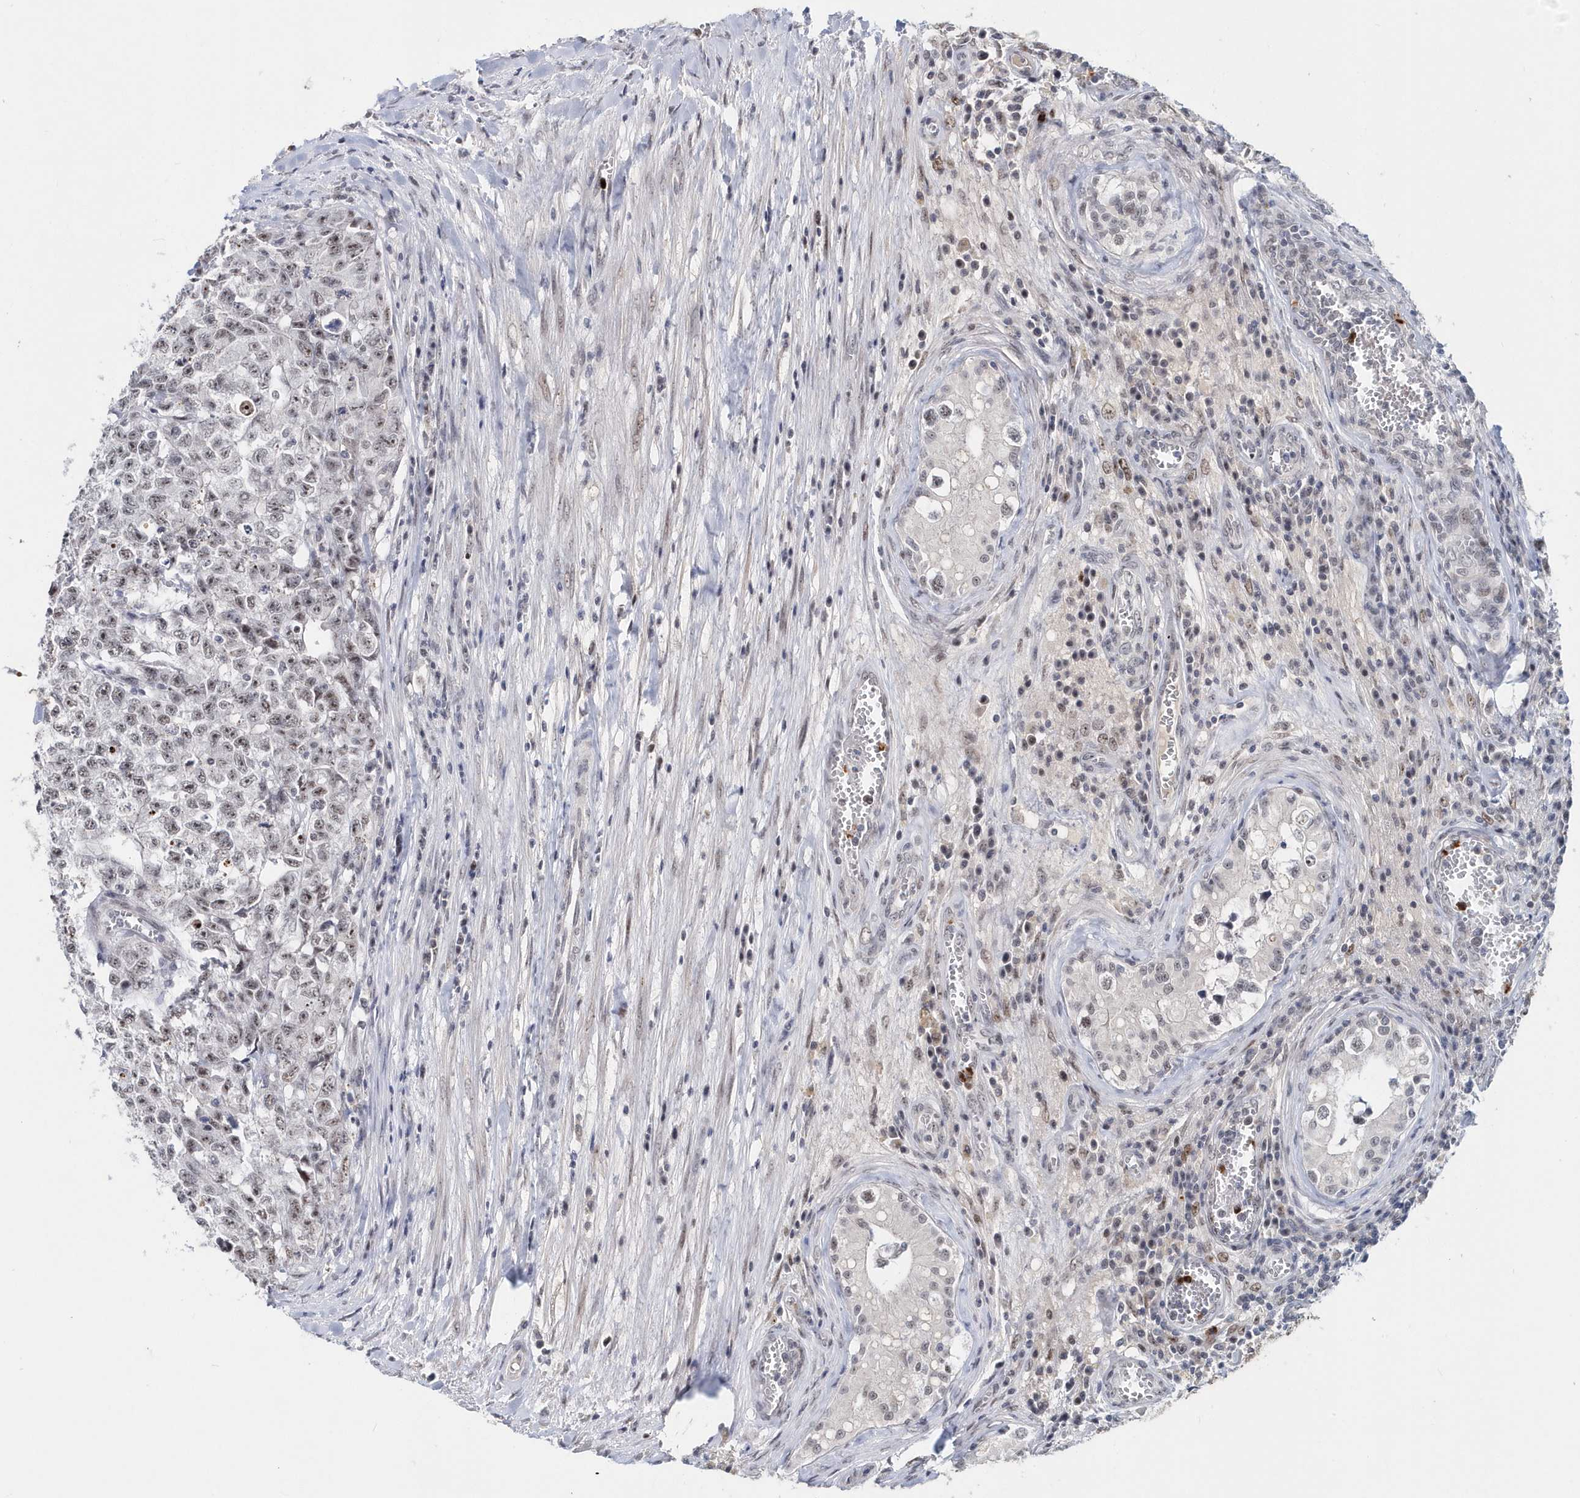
{"staining": {"intensity": "weak", "quantity": "<25%", "location": "nuclear"}, "tissue": "testis cancer", "cell_type": "Tumor cells", "image_type": "cancer", "snomed": [{"axis": "morphology", "description": "Carcinoma, Embryonal, NOS"}, {"axis": "topography", "description": "Testis"}], "caption": "Tumor cells are negative for protein expression in human testis cancer. (DAB (3,3'-diaminobenzidine) IHC with hematoxylin counter stain).", "gene": "ASCL4", "patient": {"sex": "male", "age": 28}}